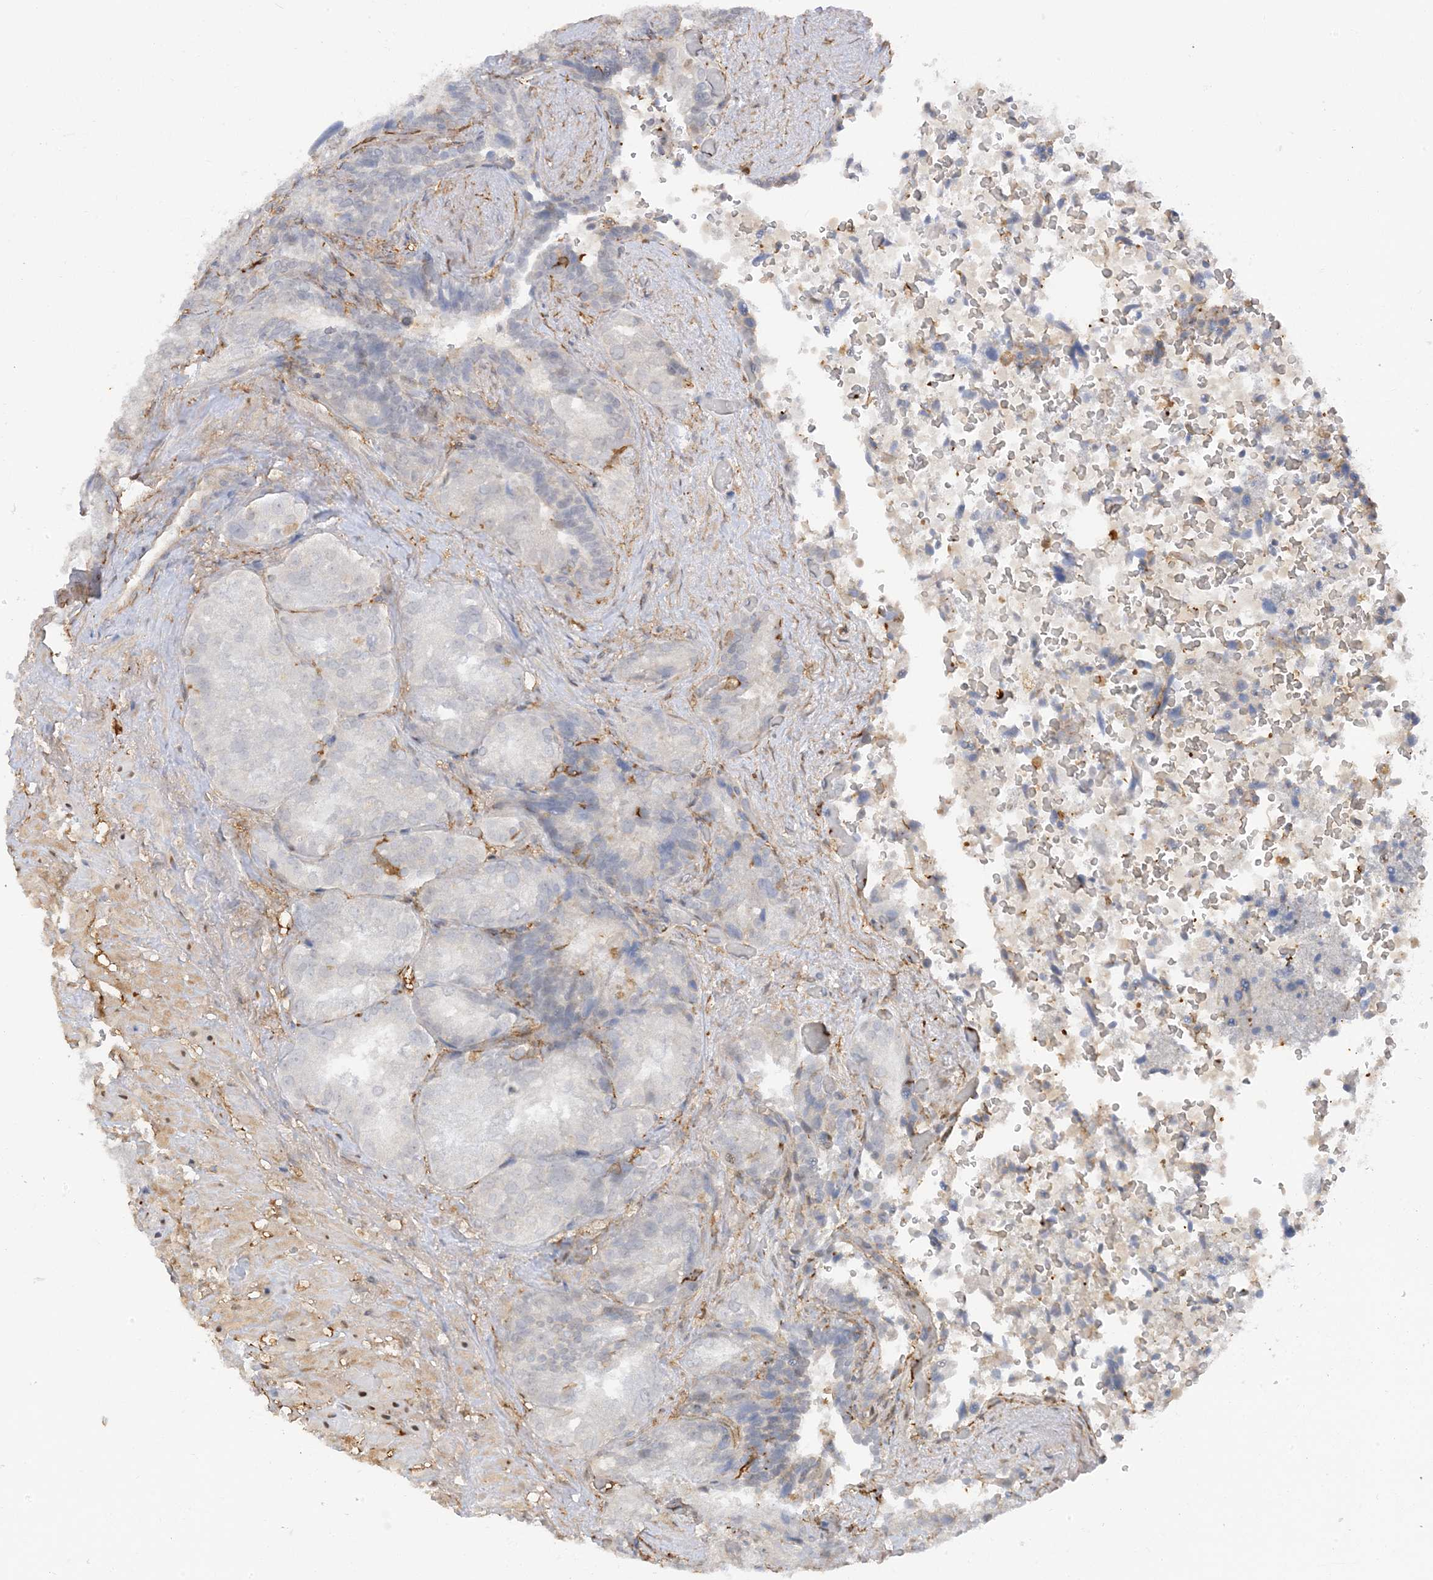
{"staining": {"intensity": "negative", "quantity": "none", "location": "none"}, "tissue": "seminal vesicle", "cell_type": "Glandular cells", "image_type": "normal", "snomed": [{"axis": "morphology", "description": "Normal tissue, NOS"}, {"axis": "topography", "description": "Seminal veicle"}, {"axis": "topography", "description": "Peripheral nerve tissue"}], "caption": "DAB immunohistochemical staining of normal human seminal vesicle shows no significant positivity in glandular cells. The staining is performed using DAB brown chromogen with nuclei counter-stained in using hematoxylin.", "gene": "PHACTR2", "patient": {"sex": "male", "age": 63}}